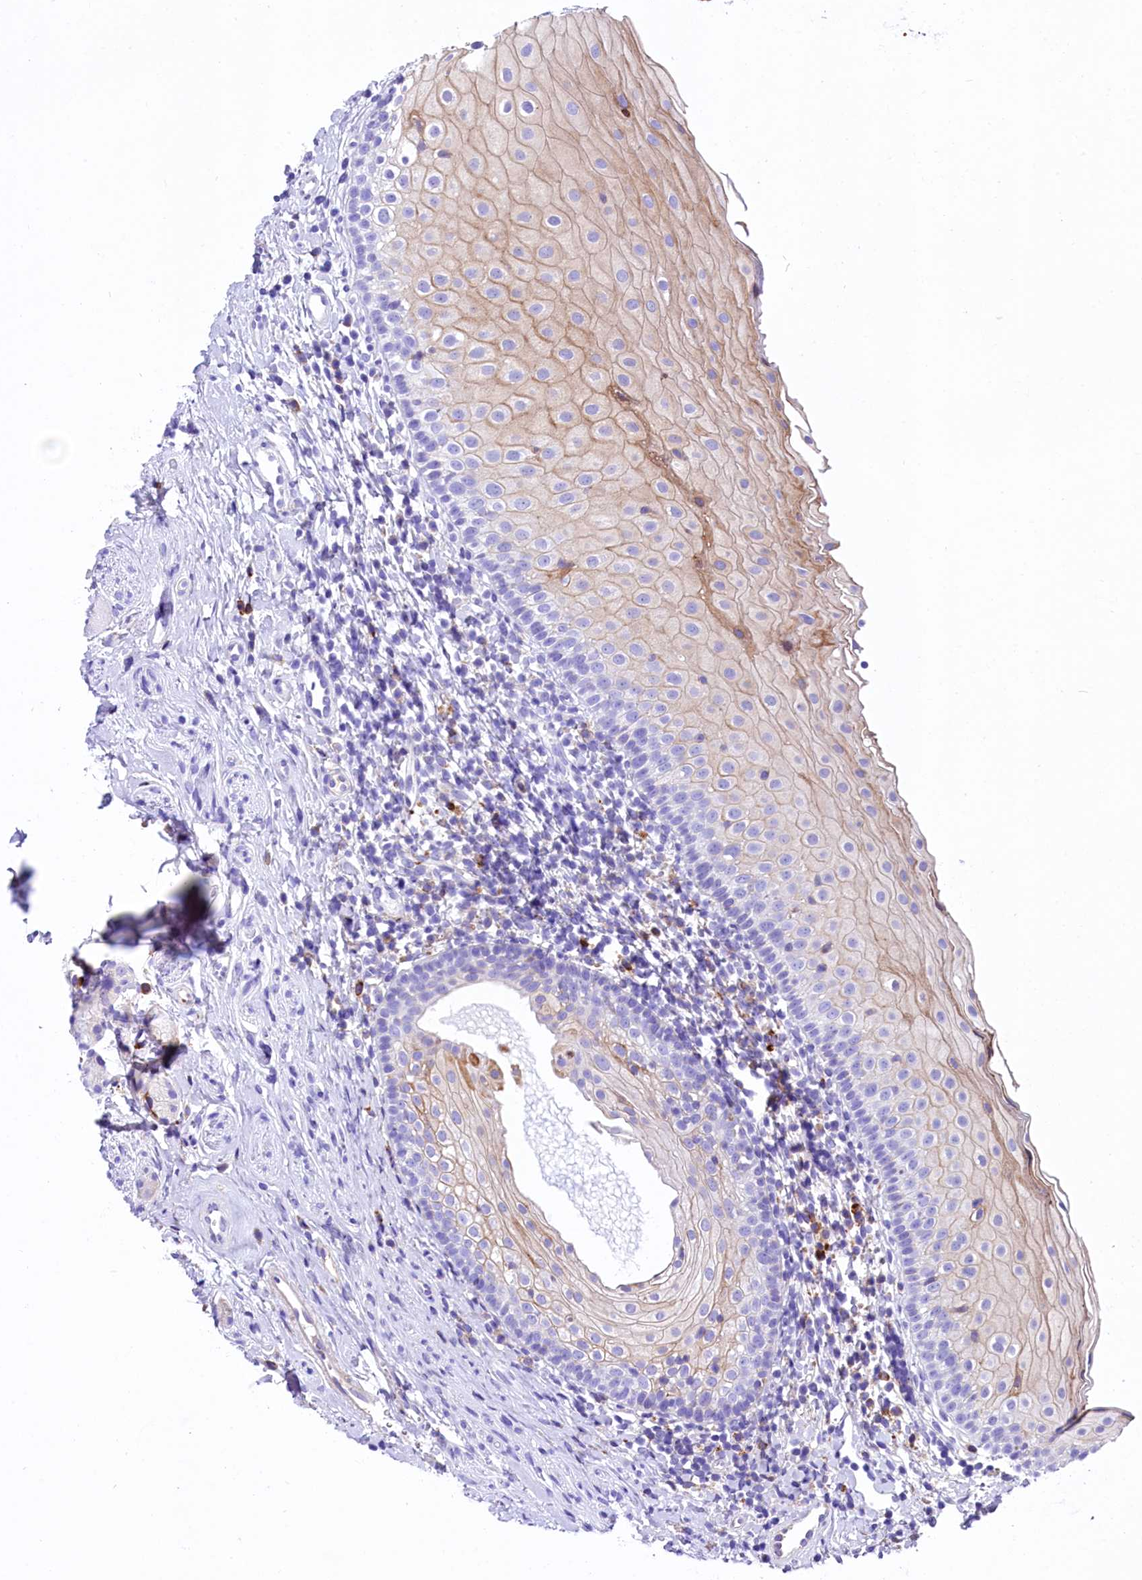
{"staining": {"intensity": "moderate", "quantity": "25%-75%", "location": "cytoplasmic/membranous"}, "tissue": "oral mucosa", "cell_type": "Squamous epithelial cells", "image_type": "normal", "snomed": [{"axis": "morphology", "description": "Normal tissue, NOS"}, {"axis": "topography", "description": "Oral tissue"}], "caption": "Protein staining of benign oral mucosa demonstrates moderate cytoplasmic/membranous positivity in approximately 25%-75% of squamous epithelial cells.", "gene": "CMTR2", "patient": {"sex": "male", "age": 46}}